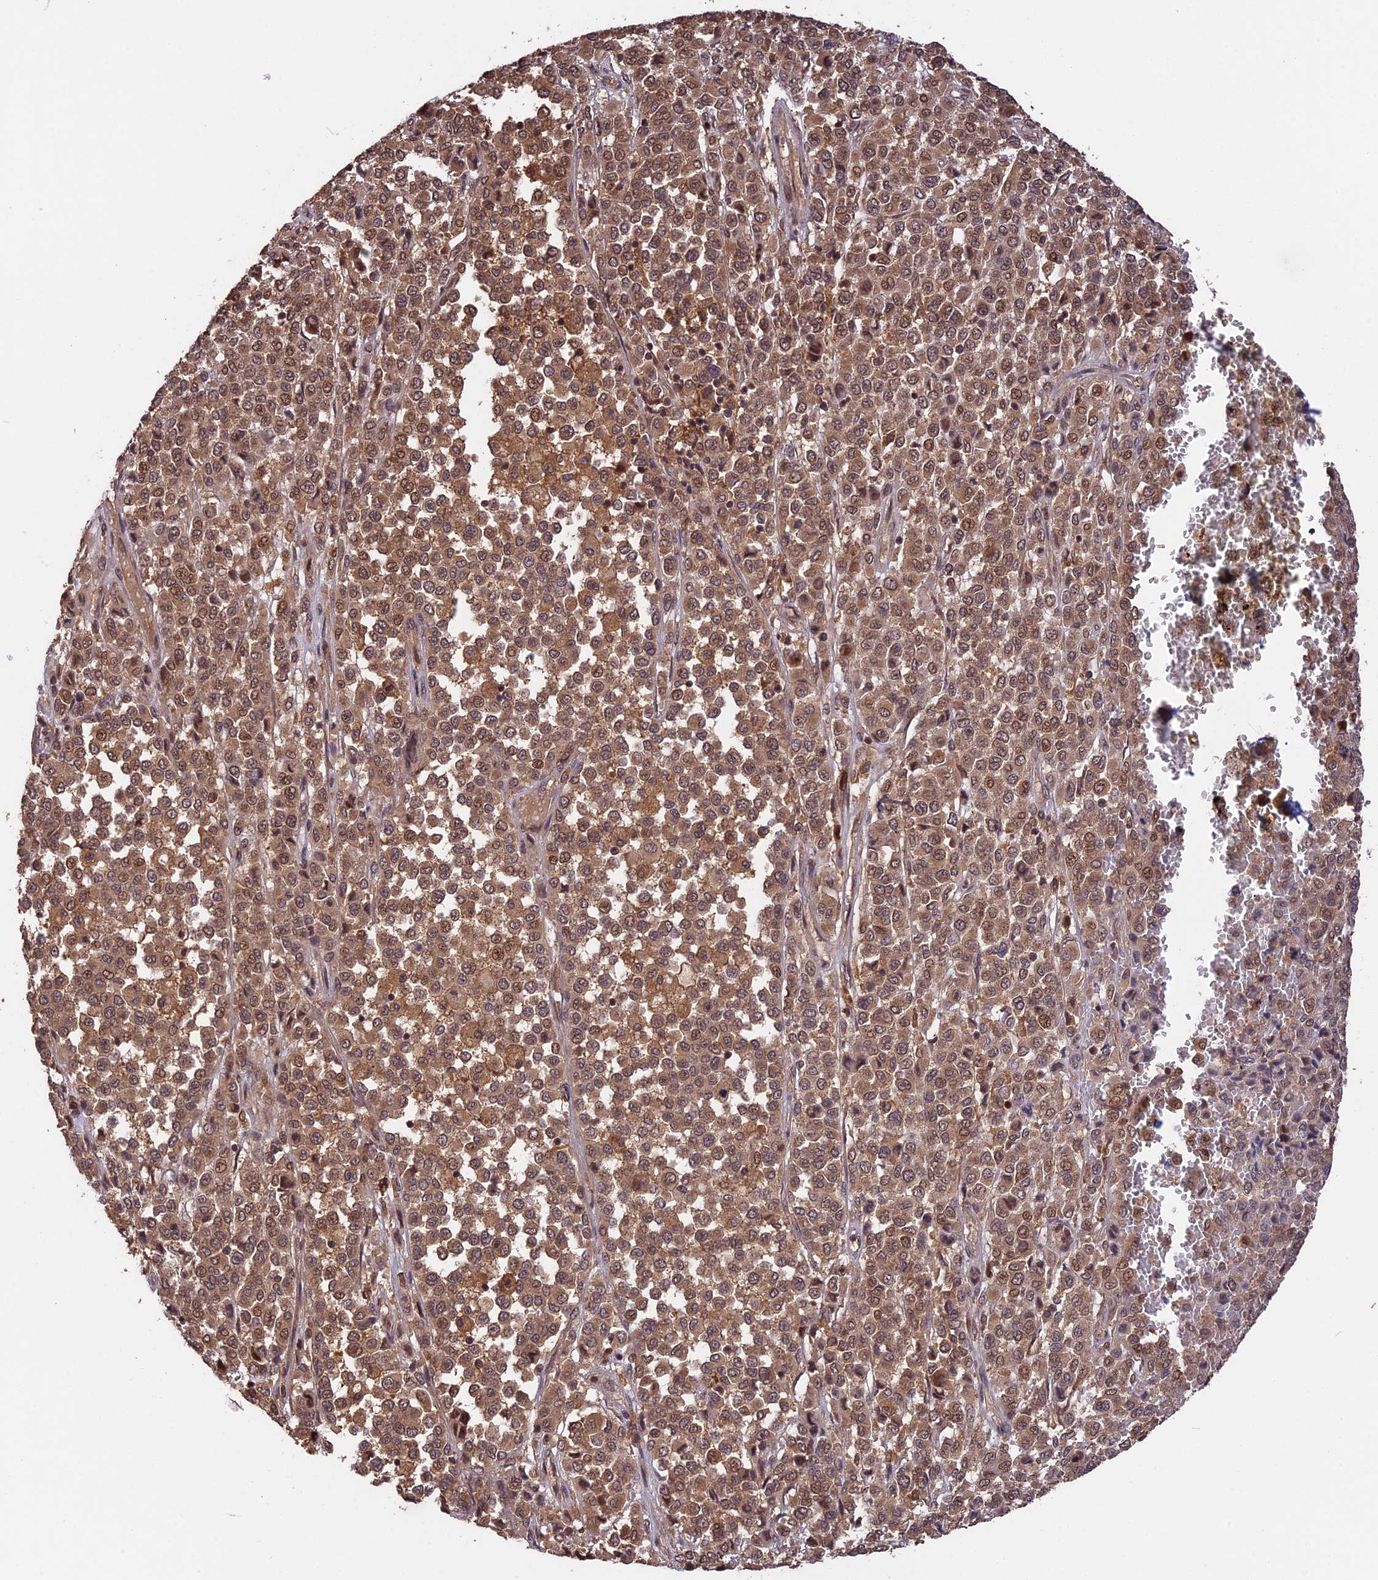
{"staining": {"intensity": "moderate", "quantity": ">75%", "location": "cytoplasmic/membranous,nuclear"}, "tissue": "melanoma", "cell_type": "Tumor cells", "image_type": "cancer", "snomed": [{"axis": "morphology", "description": "Malignant melanoma, Metastatic site"}, {"axis": "topography", "description": "Pancreas"}], "caption": "A brown stain highlights moderate cytoplasmic/membranous and nuclear staining of a protein in malignant melanoma (metastatic site) tumor cells.", "gene": "ESCO1", "patient": {"sex": "female", "age": 30}}